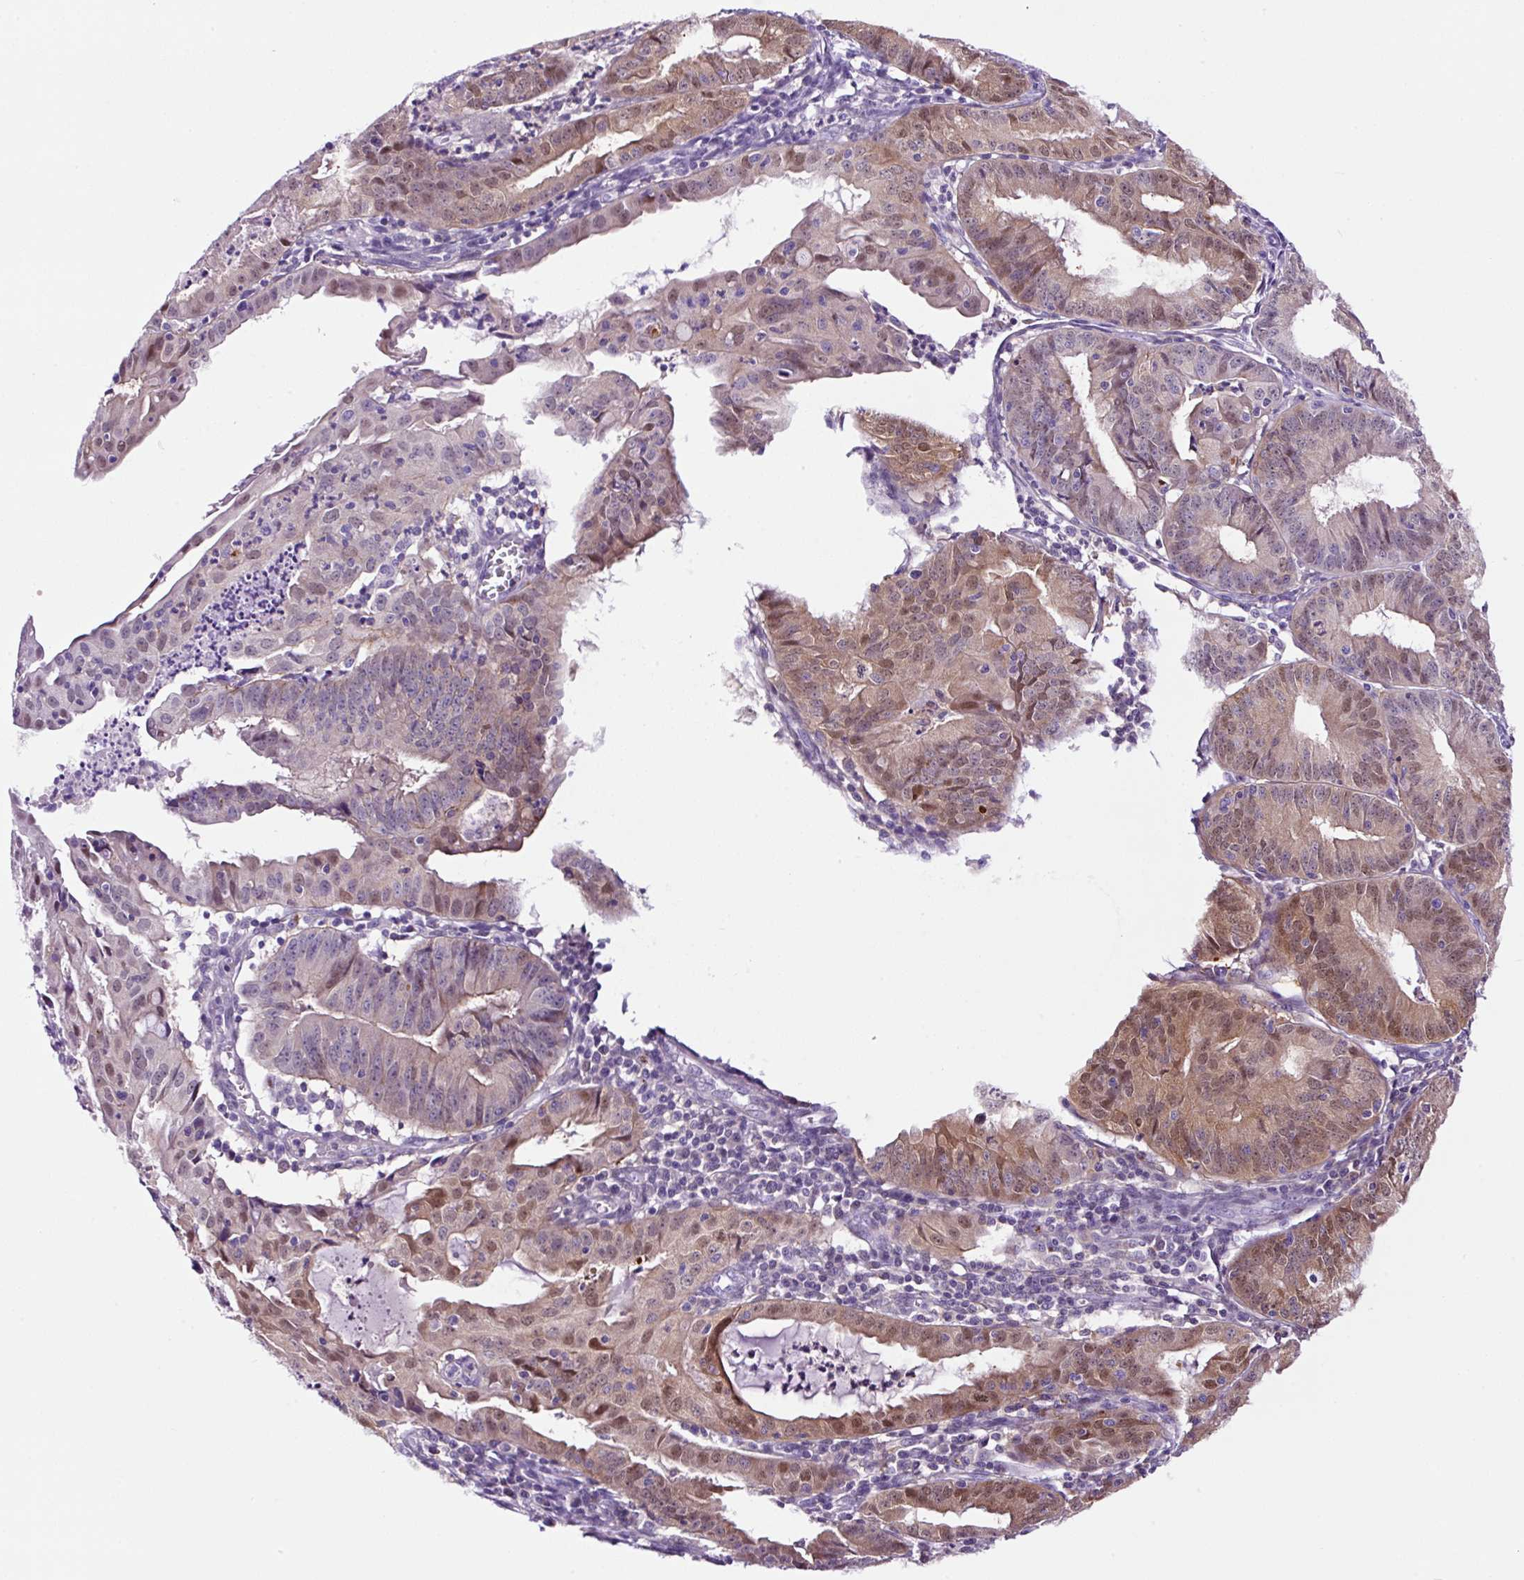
{"staining": {"intensity": "moderate", "quantity": "25%-75%", "location": "cytoplasmic/membranous,nuclear"}, "tissue": "endometrial cancer", "cell_type": "Tumor cells", "image_type": "cancer", "snomed": [{"axis": "morphology", "description": "Adenocarcinoma, NOS"}, {"axis": "topography", "description": "Endometrium"}], "caption": "Adenocarcinoma (endometrial) stained with a protein marker displays moderate staining in tumor cells.", "gene": "TAFA3", "patient": {"sex": "female", "age": 60}}